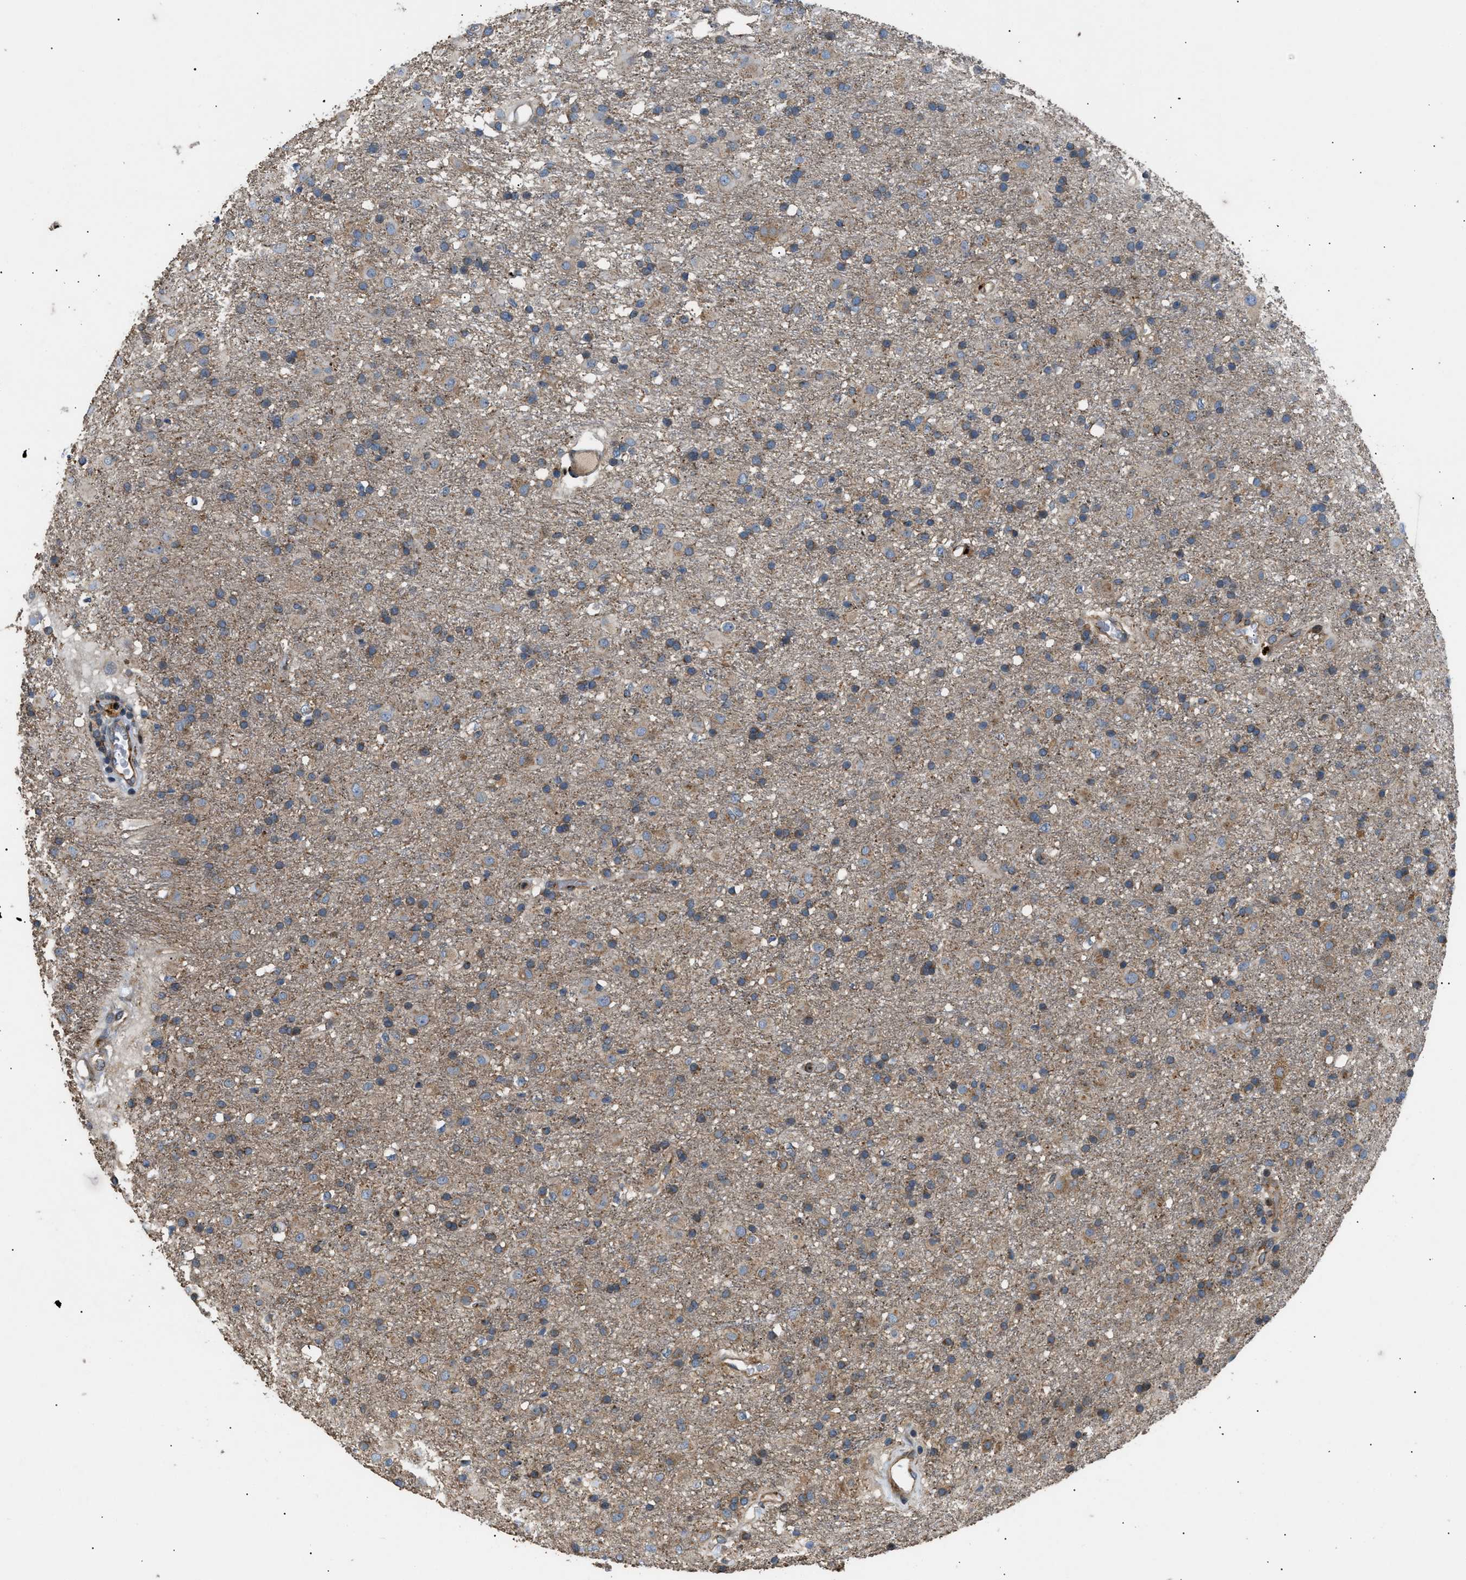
{"staining": {"intensity": "moderate", "quantity": ">75%", "location": "cytoplasmic/membranous"}, "tissue": "glioma", "cell_type": "Tumor cells", "image_type": "cancer", "snomed": [{"axis": "morphology", "description": "Glioma, malignant, Low grade"}, {"axis": "topography", "description": "Brain"}], "caption": "IHC histopathology image of neoplastic tissue: human malignant glioma (low-grade) stained using immunohistochemistry (IHC) exhibits medium levels of moderate protein expression localized specifically in the cytoplasmic/membranous of tumor cells, appearing as a cytoplasmic/membranous brown color.", "gene": "LYSMD3", "patient": {"sex": "male", "age": 65}}